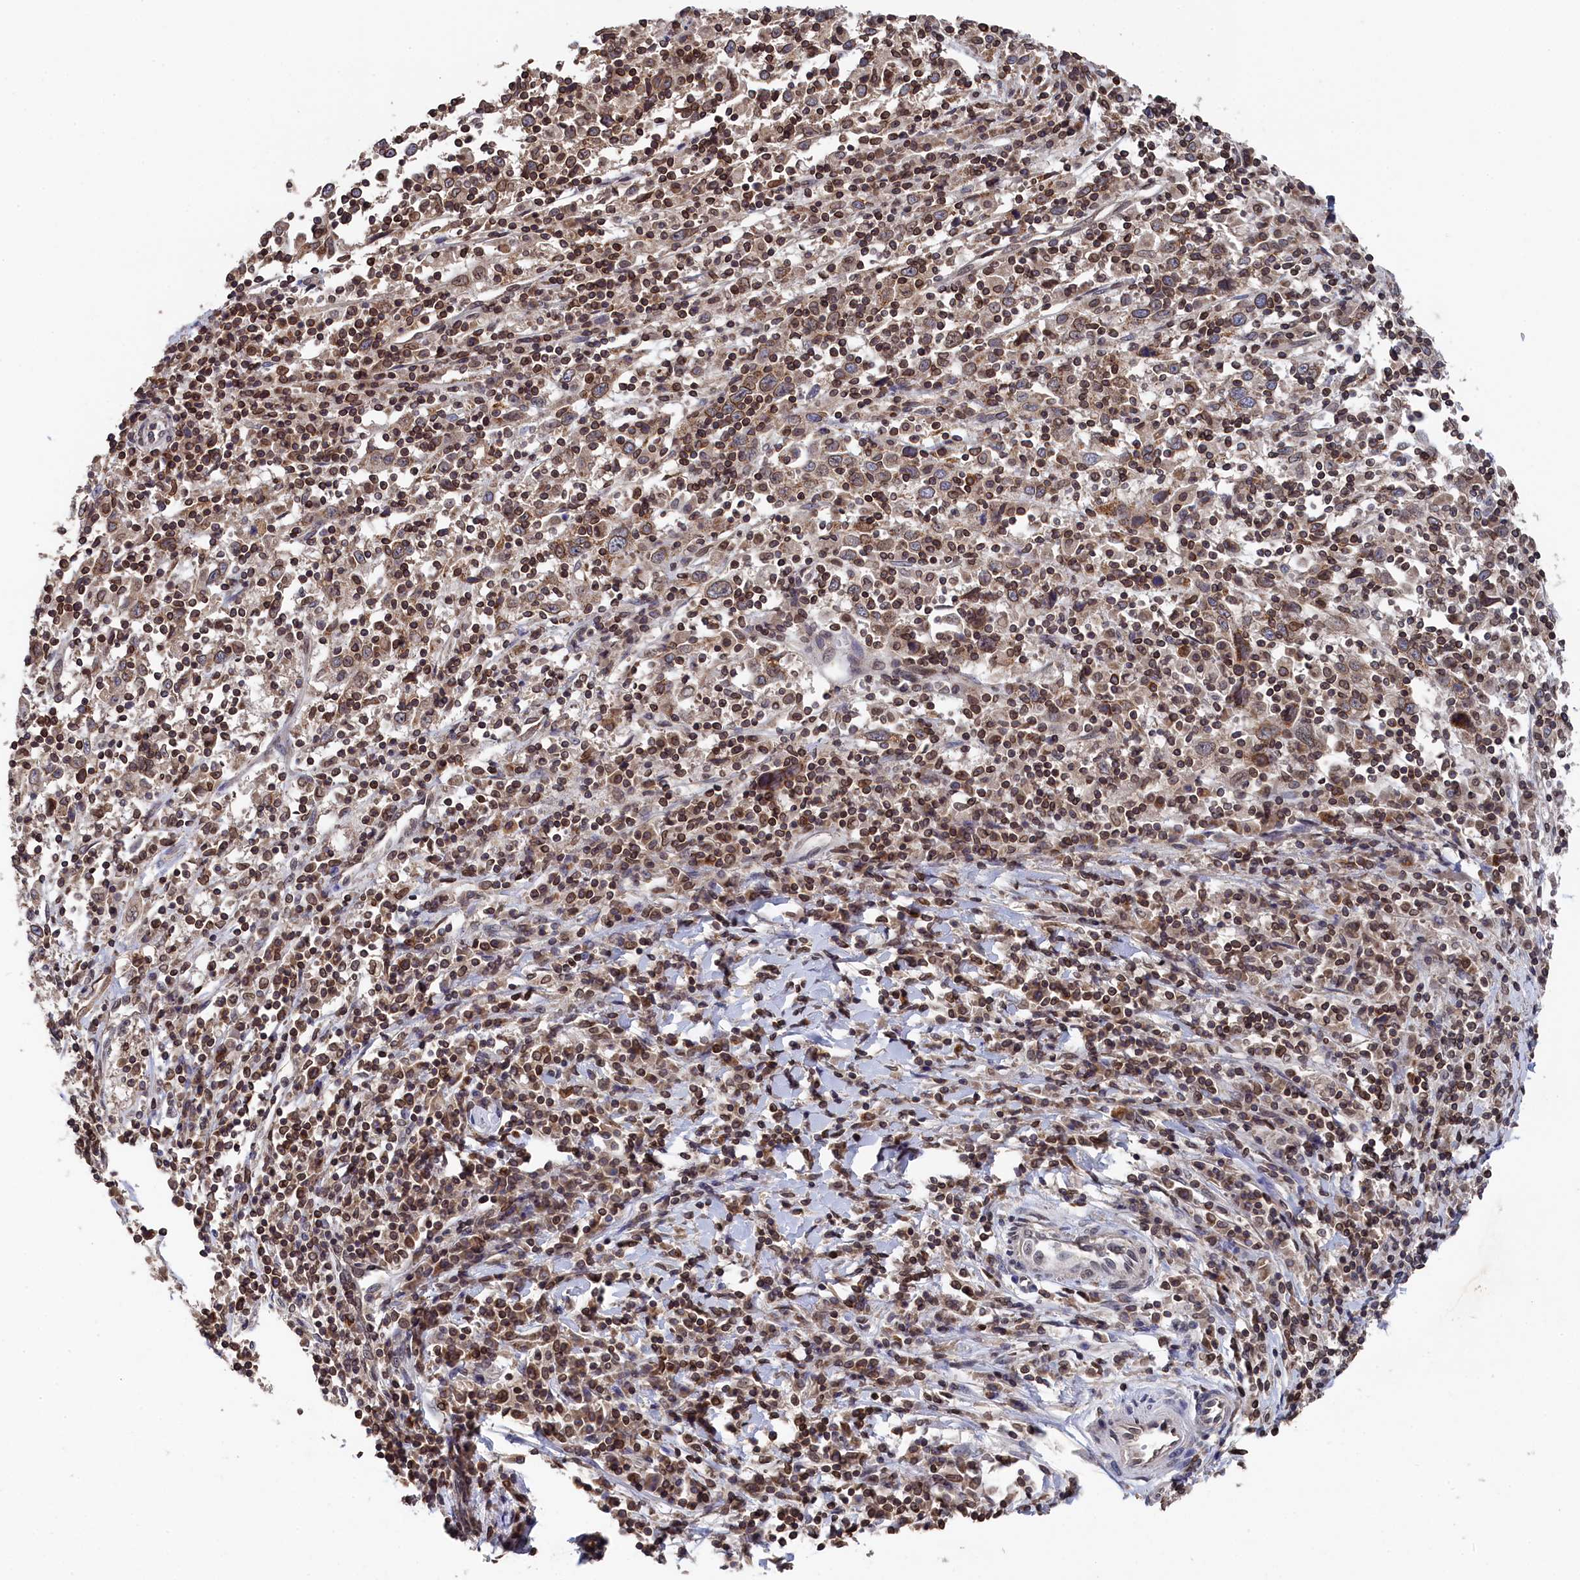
{"staining": {"intensity": "moderate", "quantity": ">75%", "location": "cytoplasmic/membranous,nuclear"}, "tissue": "cervical cancer", "cell_type": "Tumor cells", "image_type": "cancer", "snomed": [{"axis": "morphology", "description": "Squamous cell carcinoma, NOS"}, {"axis": "topography", "description": "Cervix"}], "caption": "Moderate cytoplasmic/membranous and nuclear expression is identified in about >75% of tumor cells in cervical squamous cell carcinoma.", "gene": "ANKEF1", "patient": {"sex": "female", "age": 46}}